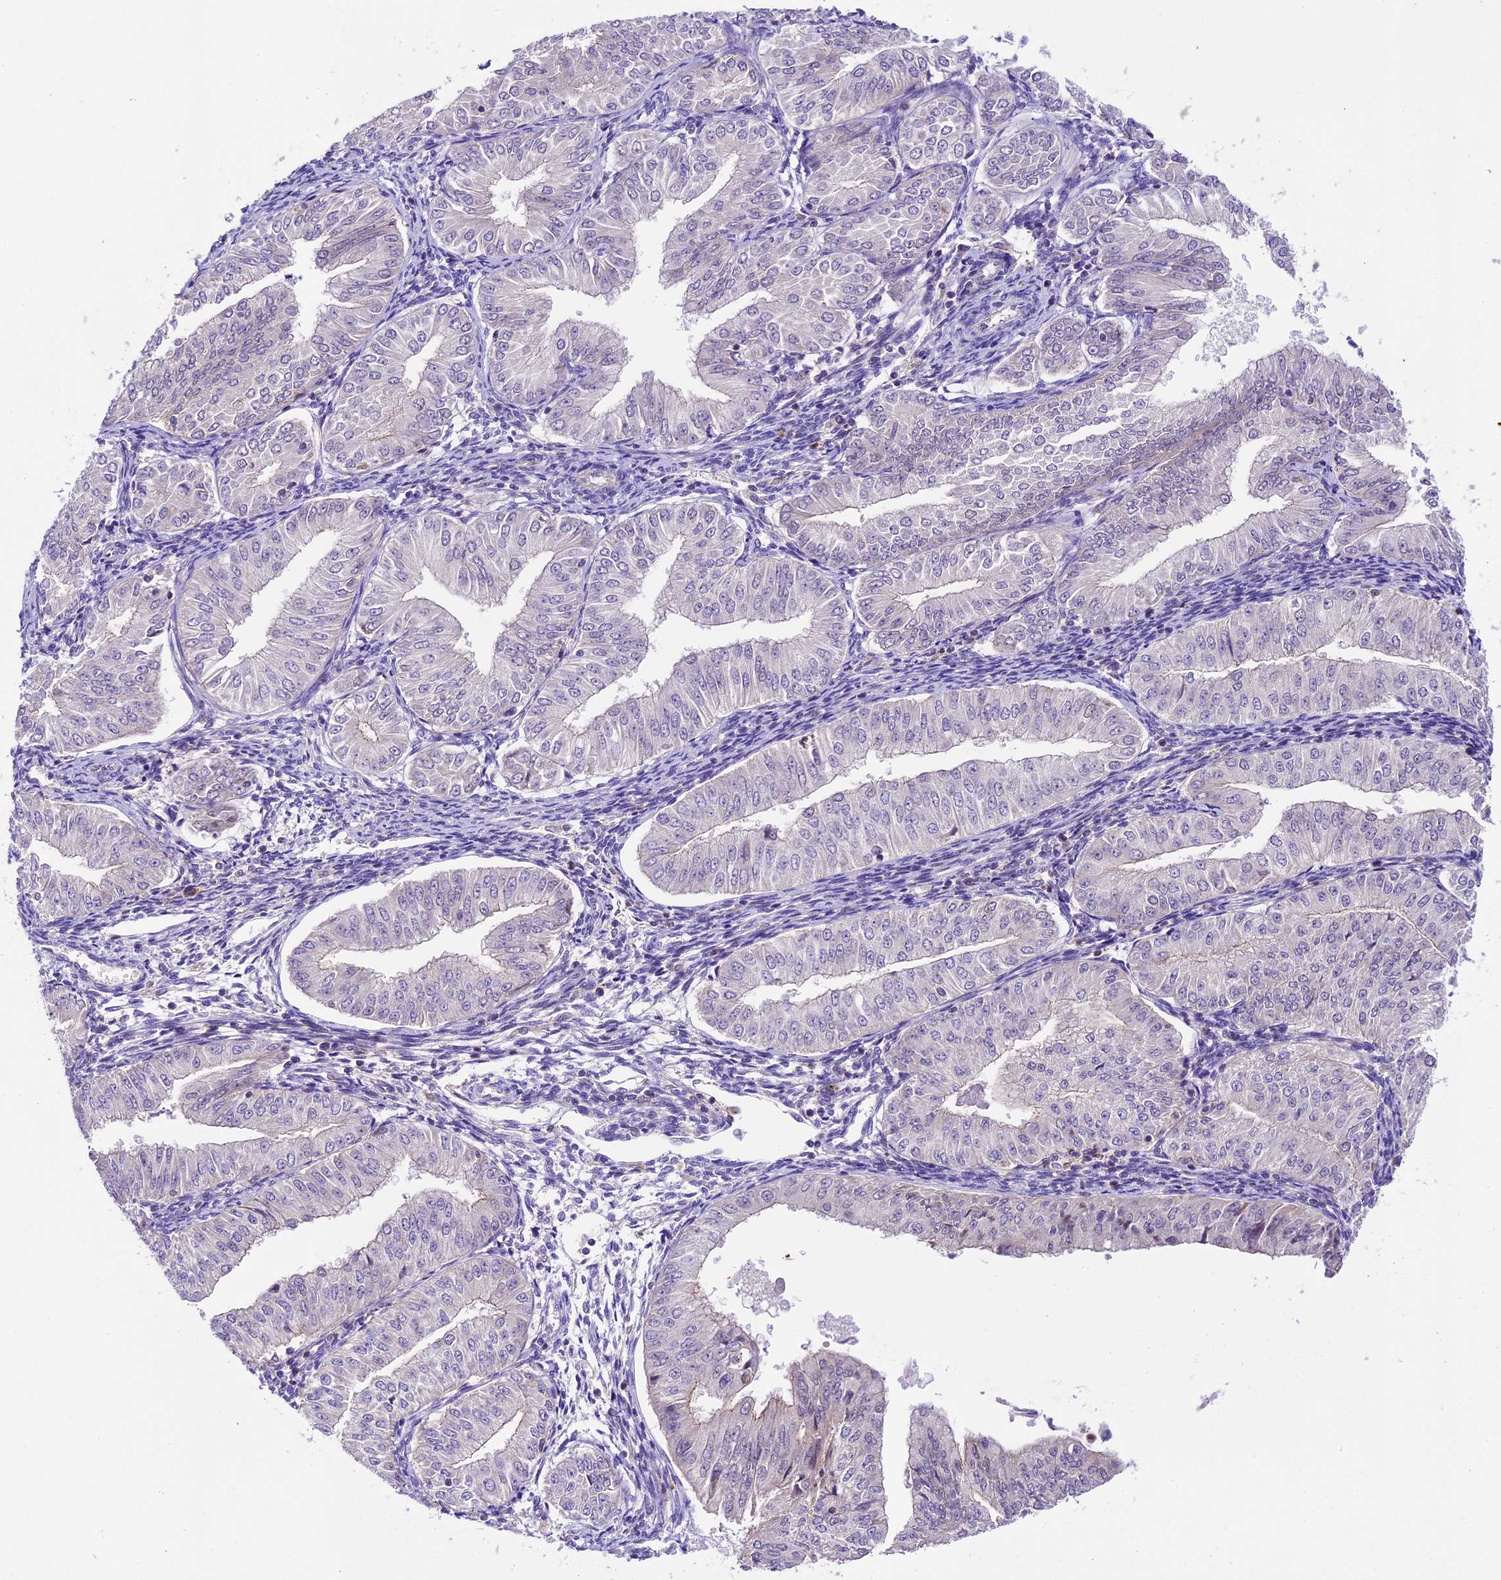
{"staining": {"intensity": "negative", "quantity": "none", "location": "none"}, "tissue": "endometrial cancer", "cell_type": "Tumor cells", "image_type": "cancer", "snomed": [{"axis": "morphology", "description": "Normal tissue, NOS"}, {"axis": "morphology", "description": "Adenocarcinoma, NOS"}, {"axis": "topography", "description": "Endometrium"}], "caption": "This histopathology image is of endometrial cancer stained with immunohistochemistry to label a protein in brown with the nuclei are counter-stained blue. There is no expression in tumor cells. (IHC, brightfield microscopy, high magnification).", "gene": "SHKBP1", "patient": {"sex": "female", "age": 53}}